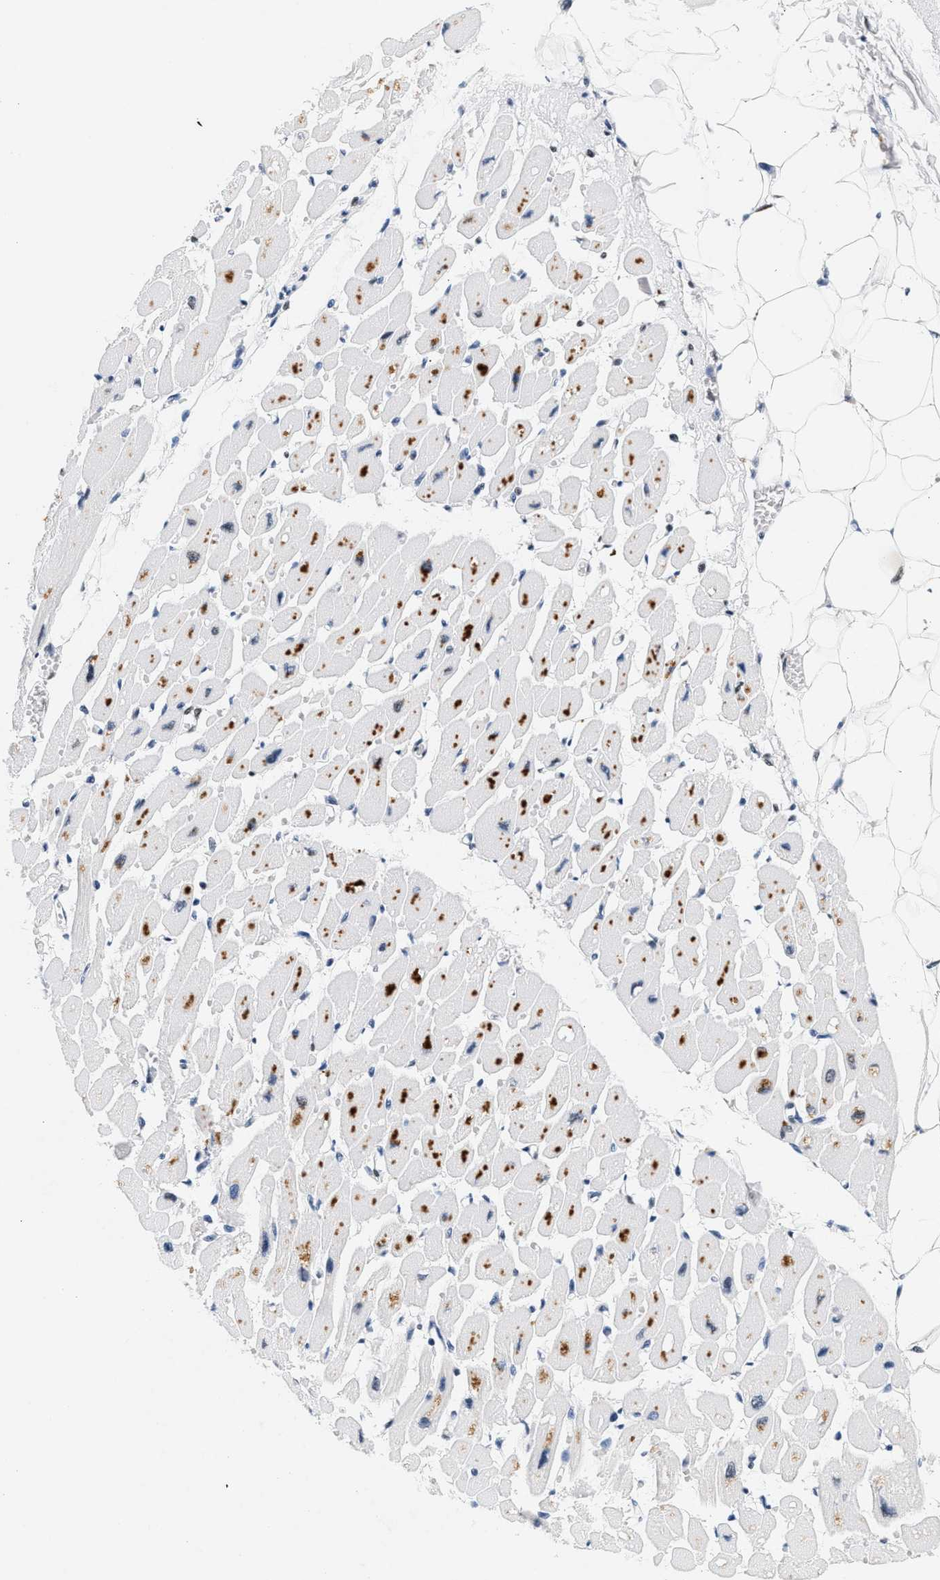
{"staining": {"intensity": "negative", "quantity": "none", "location": "none"}, "tissue": "heart muscle", "cell_type": "Cardiomyocytes", "image_type": "normal", "snomed": [{"axis": "morphology", "description": "Normal tissue, NOS"}, {"axis": "topography", "description": "Heart"}], "caption": "High magnification brightfield microscopy of unremarkable heart muscle stained with DAB (3,3'-diaminobenzidine) (brown) and counterstained with hematoxylin (blue): cardiomyocytes show no significant positivity. Brightfield microscopy of IHC stained with DAB (brown) and hematoxylin (blue), captured at high magnification.", "gene": "ATF2", "patient": {"sex": "female", "age": 54}}